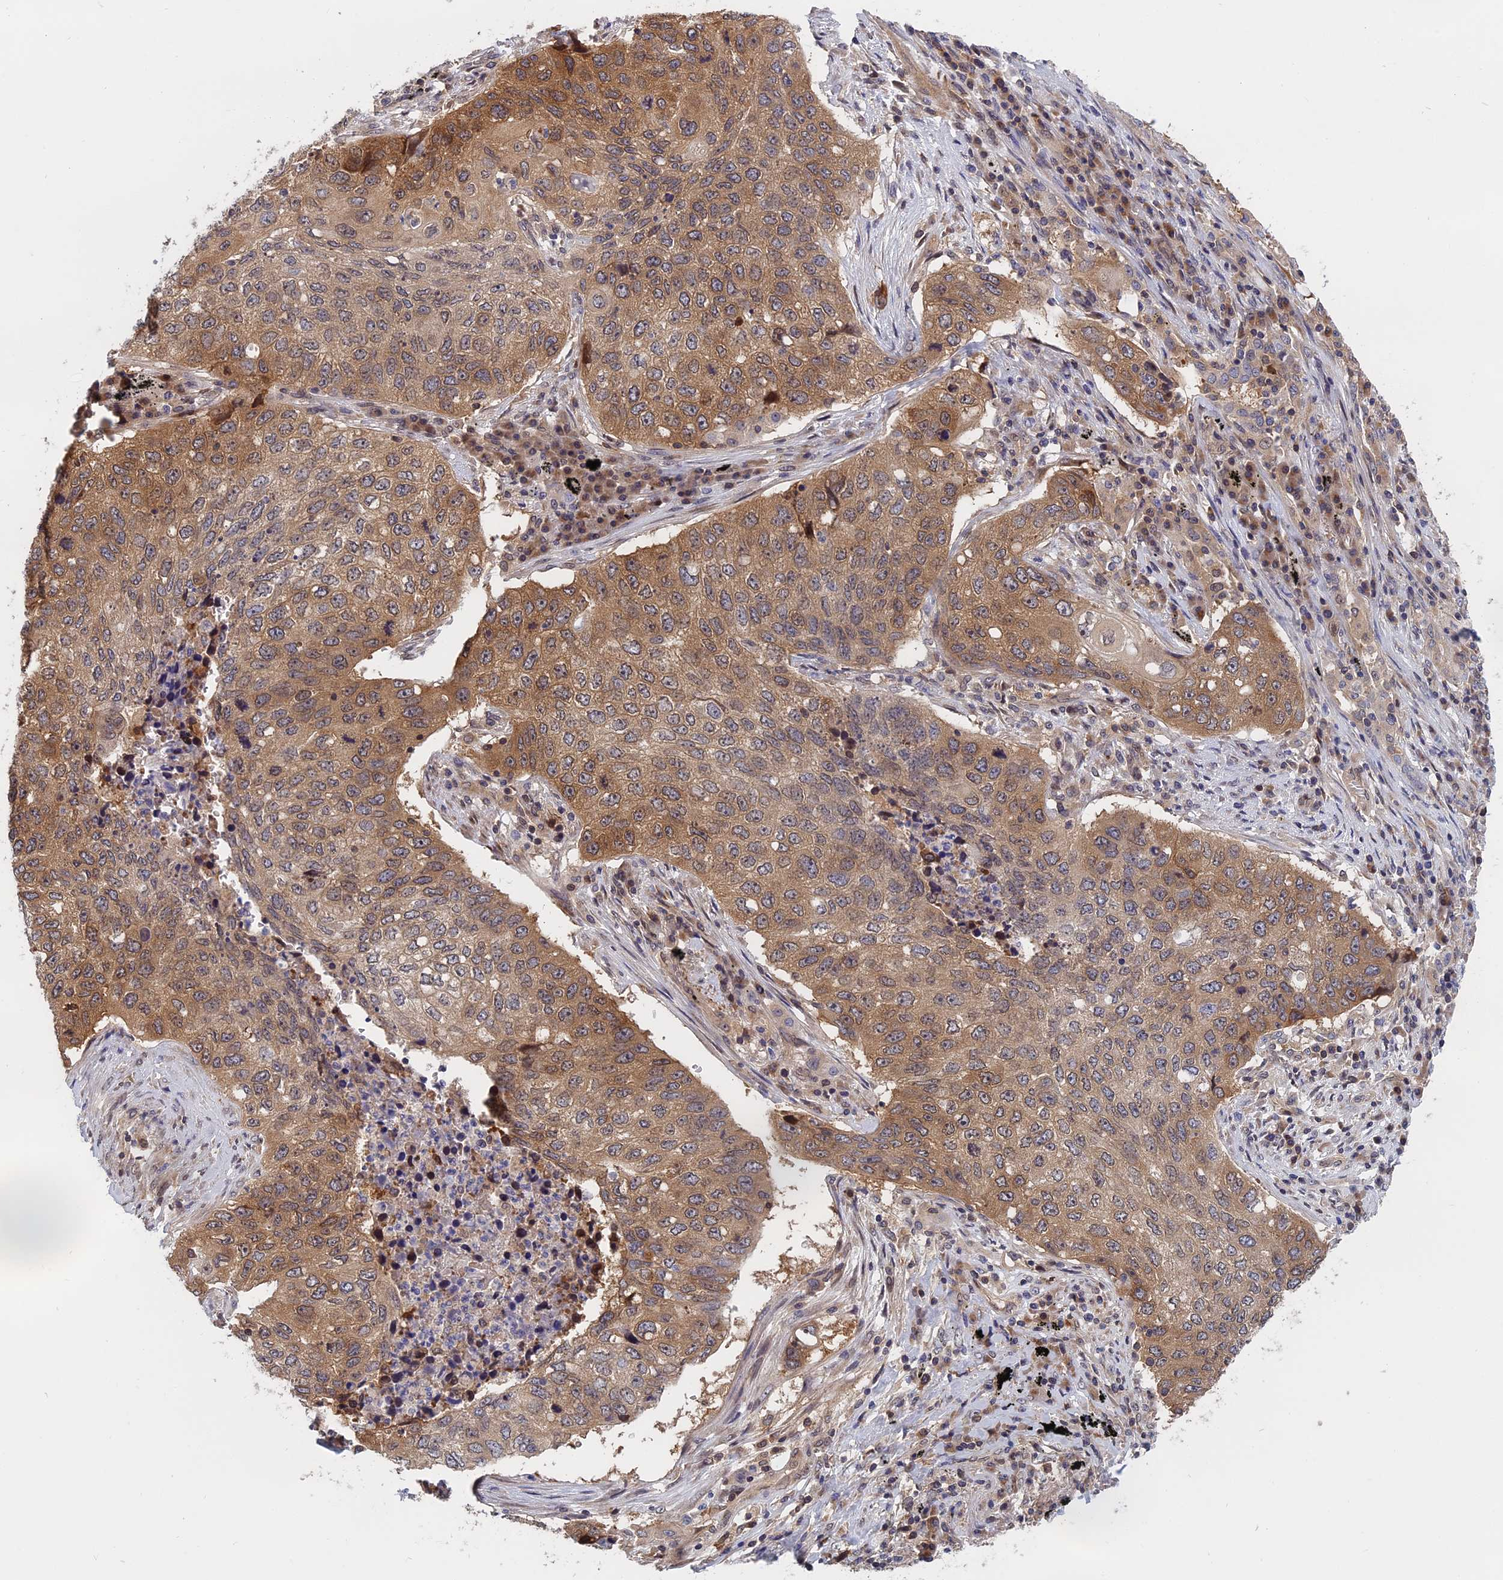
{"staining": {"intensity": "moderate", "quantity": "25%-75%", "location": "cytoplasmic/membranous"}, "tissue": "lung cancer", "cell_type": "Tumor cells", "image_type": "cancer", "snomed": [{"axis": "morphology", "description": "Squamous cell carcinoma, NOS"}, {"axis": "topography", "description": "Lung"}], "caption": "Lung squamous cell carcinoma tissue exhibits moderate cytoplasmic/membranous staining in about 25%-75% of tumor cells, visualized by immunohistochemistry.", "gene": "NAA10", "patient": {"sex": "female", "age": 63}}